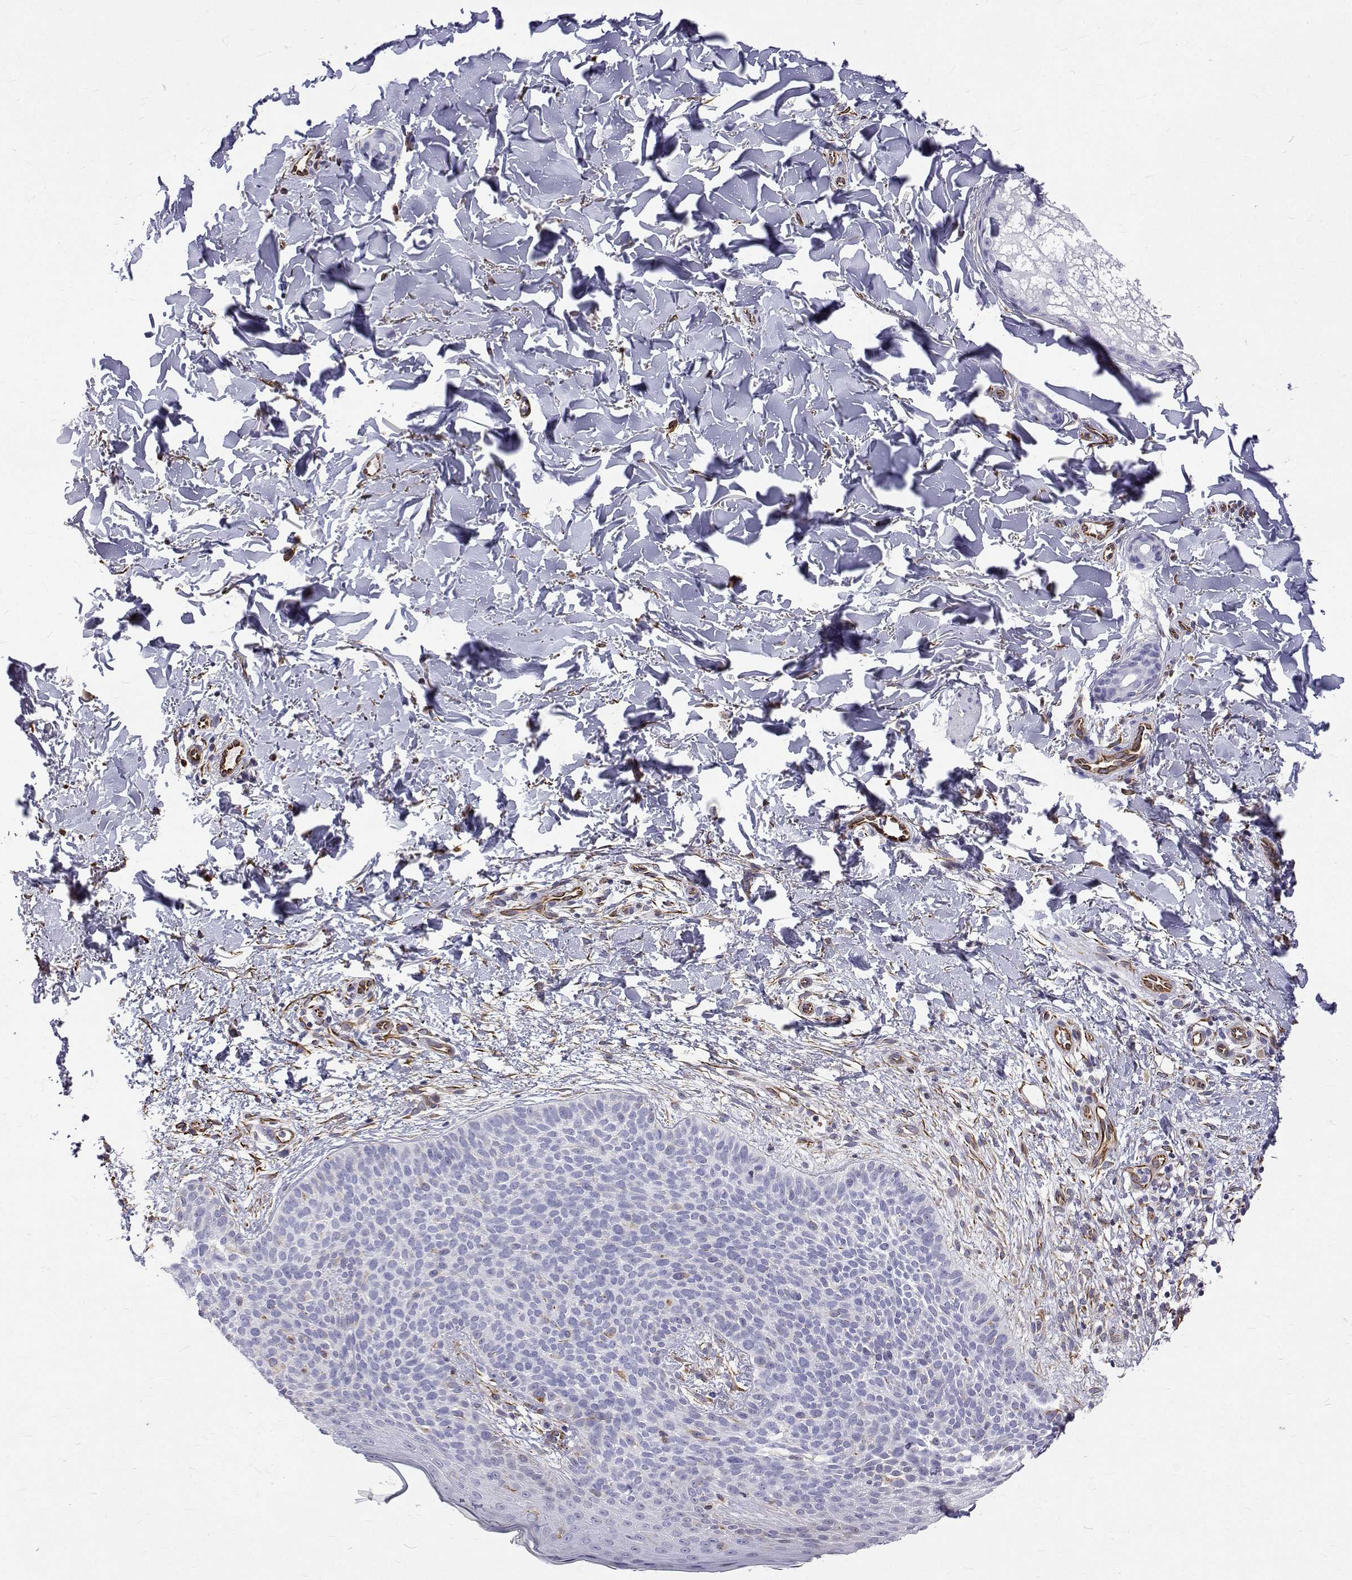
{"staining": {"intensity": "negative", "quantity": "none", "location": "none"}, "tissue": "skin cancer", "cell_type": "Tumor cells", "image_type": "cancer", "snomed": [{"axis": "morphology", "description": "Basal cell carcinoma"}, {"axis": "topography", "description": "Skin"}], "caption": "DAB (3,3'-diaminobenzidine) immunohistochemical staining of human skin cancer (basal cell carcinoma) displays no significant positivity in tumor cells. (DAB (3,3'-diaminobenzidine) IHC visualized using brightfield microscopy, high magnification).", "gene": "OPRPN", "patient": {"sex": "male", "age": 57}}